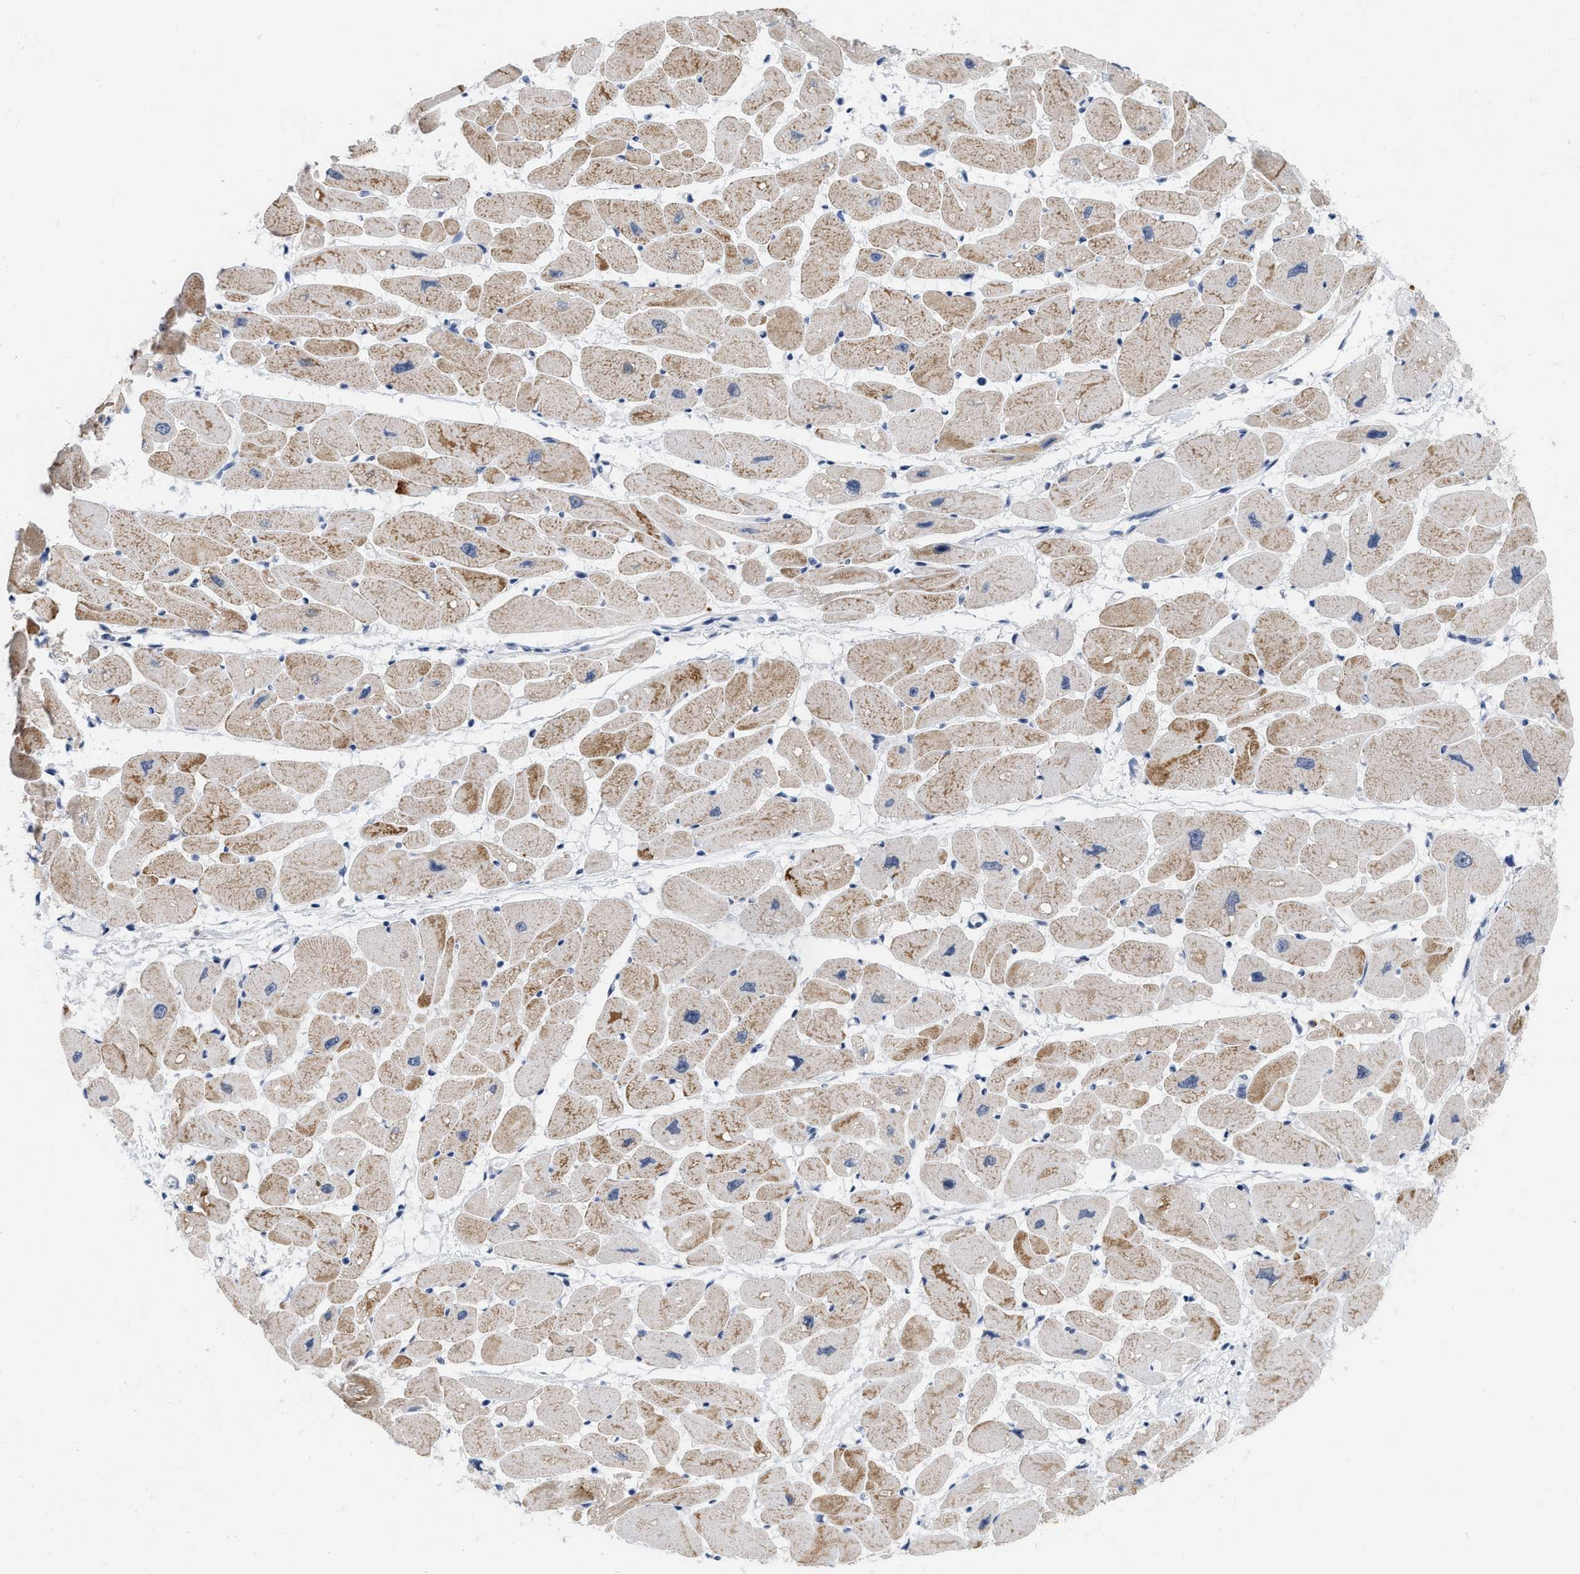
{"staining": {"intensity": "moderate", "quantity": "25%-75%", "location": "cytoplasmic/membranous"}, "tissue": "heart muscle", "cell_type": "Cardiomyocytes", "image_type": "normal", "snomed": [{"axis": "morphology", "description": "Normal tissue, NOS"}, {"axis": "topography", "description": "Heart"}], "caption": "Brown immunohistochemical staining in normal human heart muscle reveals moderate cytoplasmic/membranous expression in approximately 25%-75% of cardiomyocytes.", "gene": "XIRP1", "patient": {"sex": "female", "age": 54}}